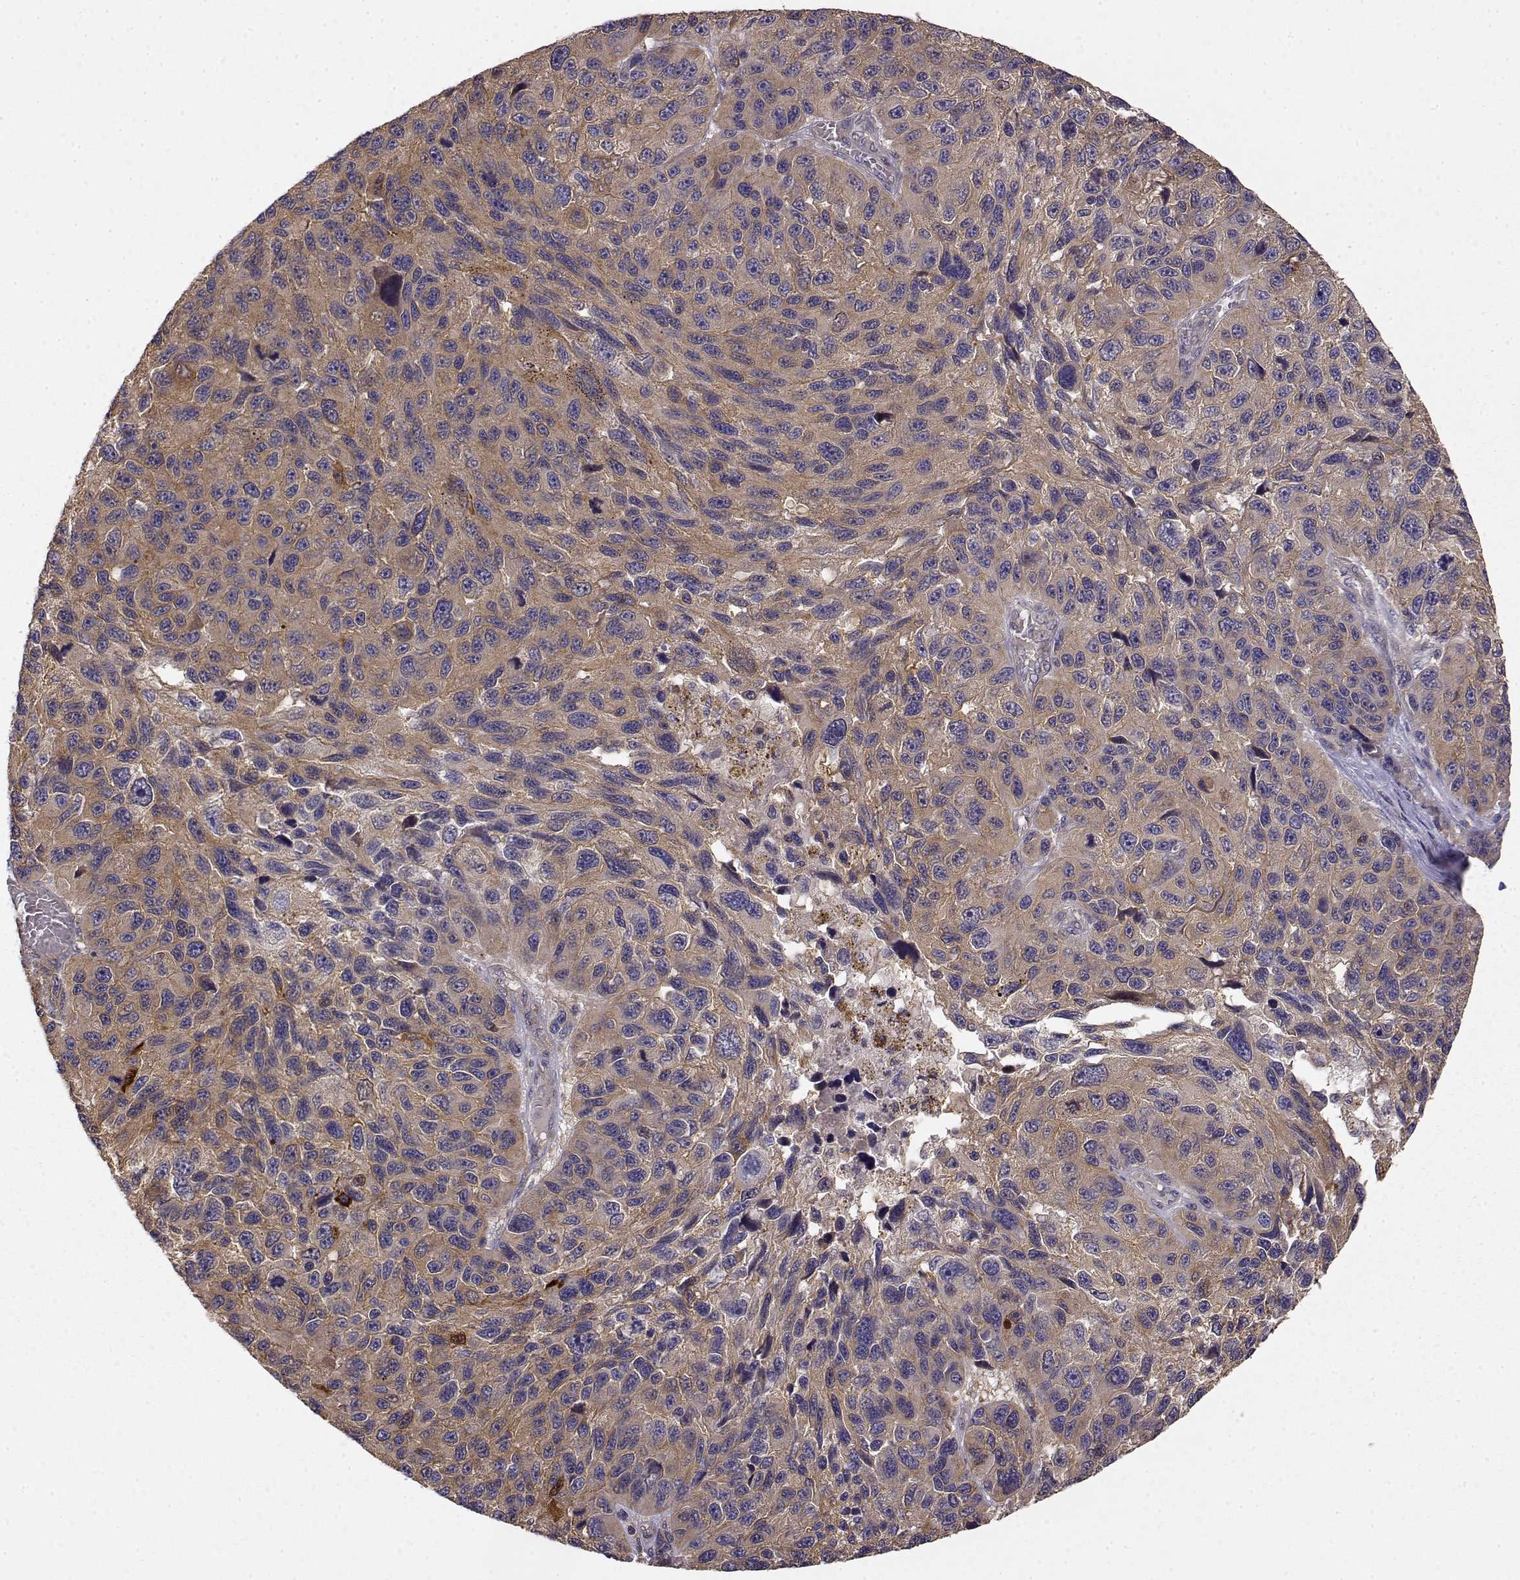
{"staining": {"intensity": "weak", "quantity": ">75%", "location": "cytoplasmic/membranous"}, "tissue": "melanoma", "cell_type": "Tumor cells", "image_type": "cancer", "snomed": [{"axis": "morphology", "description": "Malignant melanoma, NOS"}, {"axis": "topography", "description": "Skin"}], "caption": "Malignant melanoma was stained to show a protein in brown. There is low levels of weak cytoplasmic/membranous positivity in about >75% of tumor cells.", "gene": "CRIM1", "patient": {"sex": "male", "age": 53}}